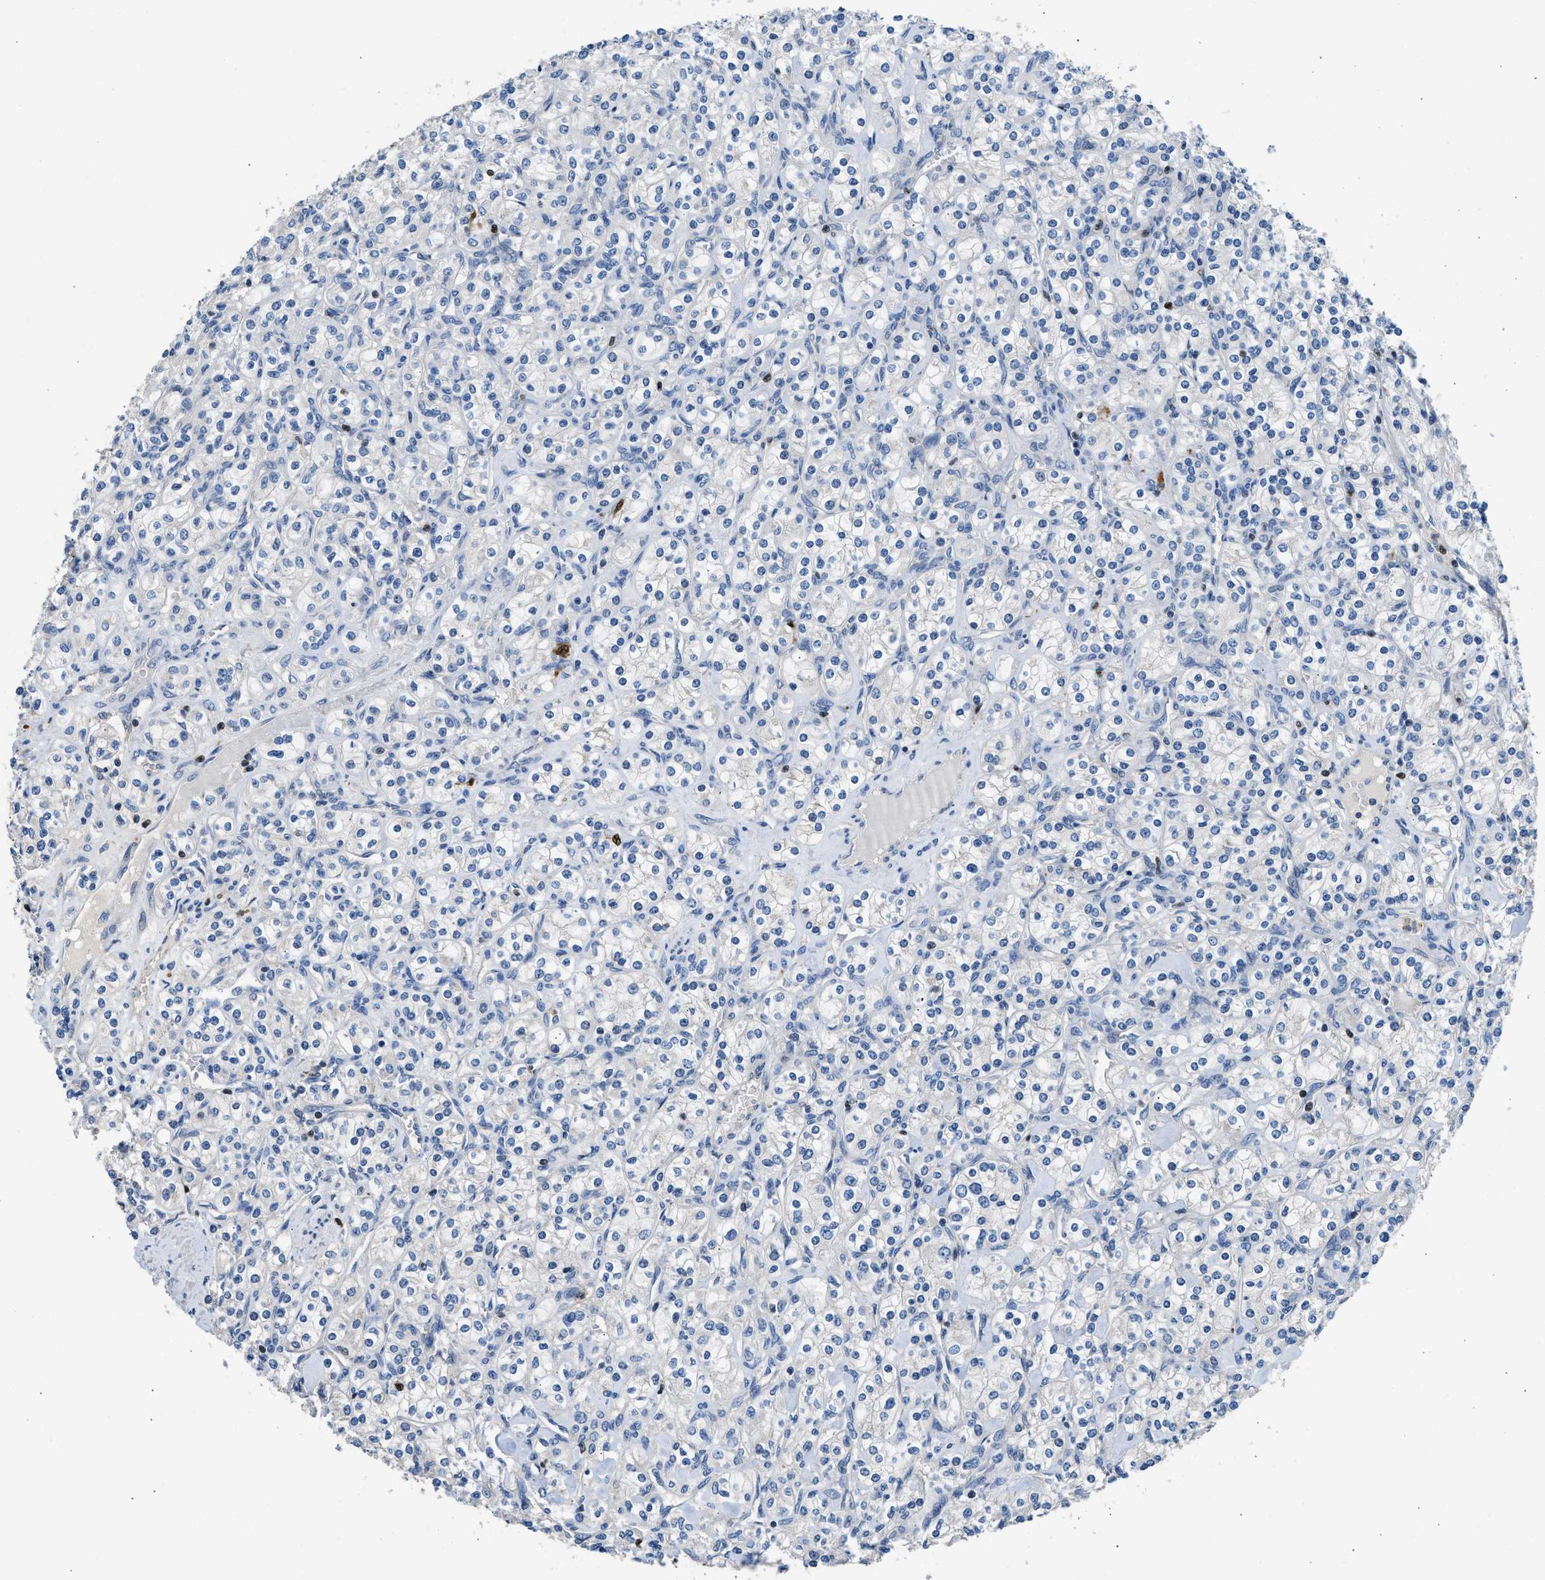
{"staining": {"intensity": "negative", "quantity": "none", "location": "none"}, "tissue": "renal cancer", "cell_type": "Tumor cells", "image_type": "cancer", "snomed": [{"axis": "morphology", "description": "Adenocarcinoma, NOS"}, {"axis": "topography", "description": "Kidney"}], "caption": "An IHC image of adenocarcinoma (renal) is shown. There is no staining in tumor cells of adenocarcinoma (renal).", "gene": "TOX", "patient": {"sex": "male", "age": 77}}